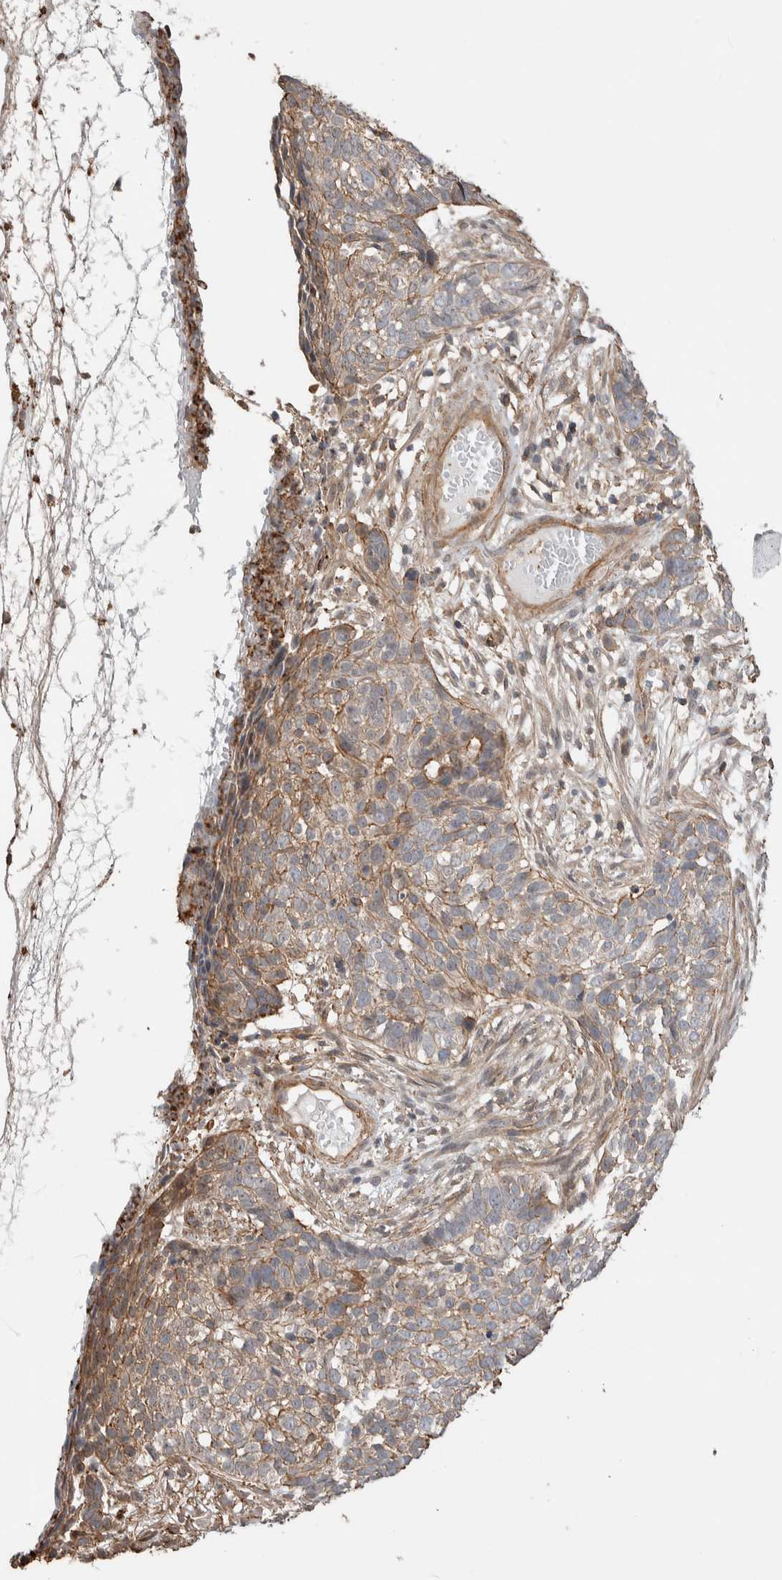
{"staining": {"intensity": "weak", "quantity": "25%-75%", "location": "cytoplasmic/membranous"}, "tissue": "skin cancer", "cell_type": "Tumor cells", "image_type": "cancer", "snomed": [{"axis": "morphology", "description": "Basal cell carcinoma"}, {"axis": "topography", "description": "Skin"}], "caption": "A brown stain shows weak cytoplasmic/membranous positivity of a protein in human skin cancer tumor cells.", "gene": "ZNF704", "patient": {"sex": "male", "age": 85}}